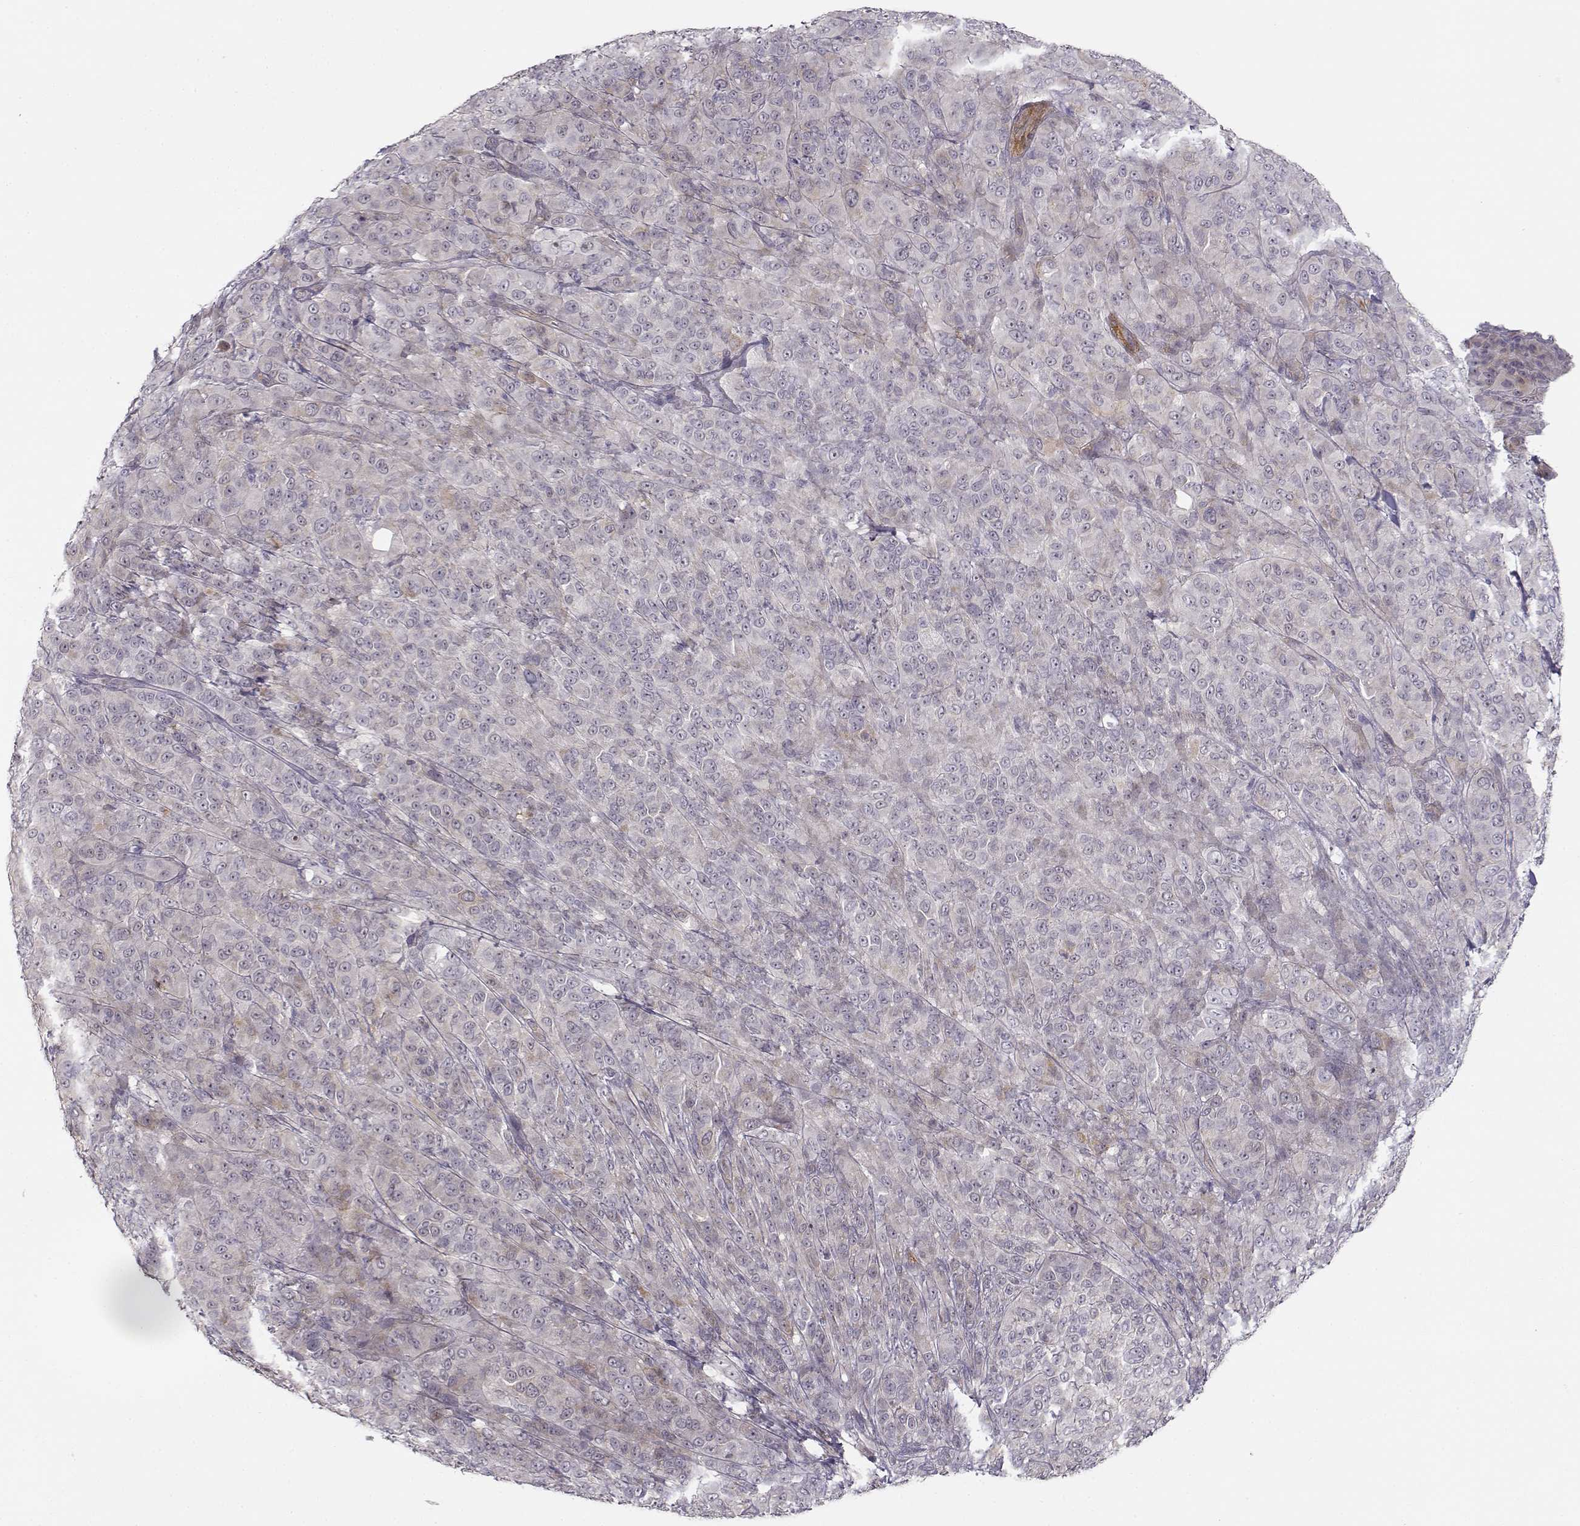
{"staining": {"intensity": "negative", "quantity": "none", "location": "none"}, "tissue": "melanoma", "cell_type": "Tumor cells", "image_type": "cancer", "snomed": [{"axis": "morphology", "description": "Malignant melanoma, NOS"}, {"axis": "topography", "description": "Skin"}], "caption": "There is no significant positivity in tumor cells of malignant melanoma. The staining is performed using DAB brown chromogen with nuclei counter-stained in using hematoxylin.", "gene": "RGS9BP", "patient": {"sex": "female", "age": 87}}